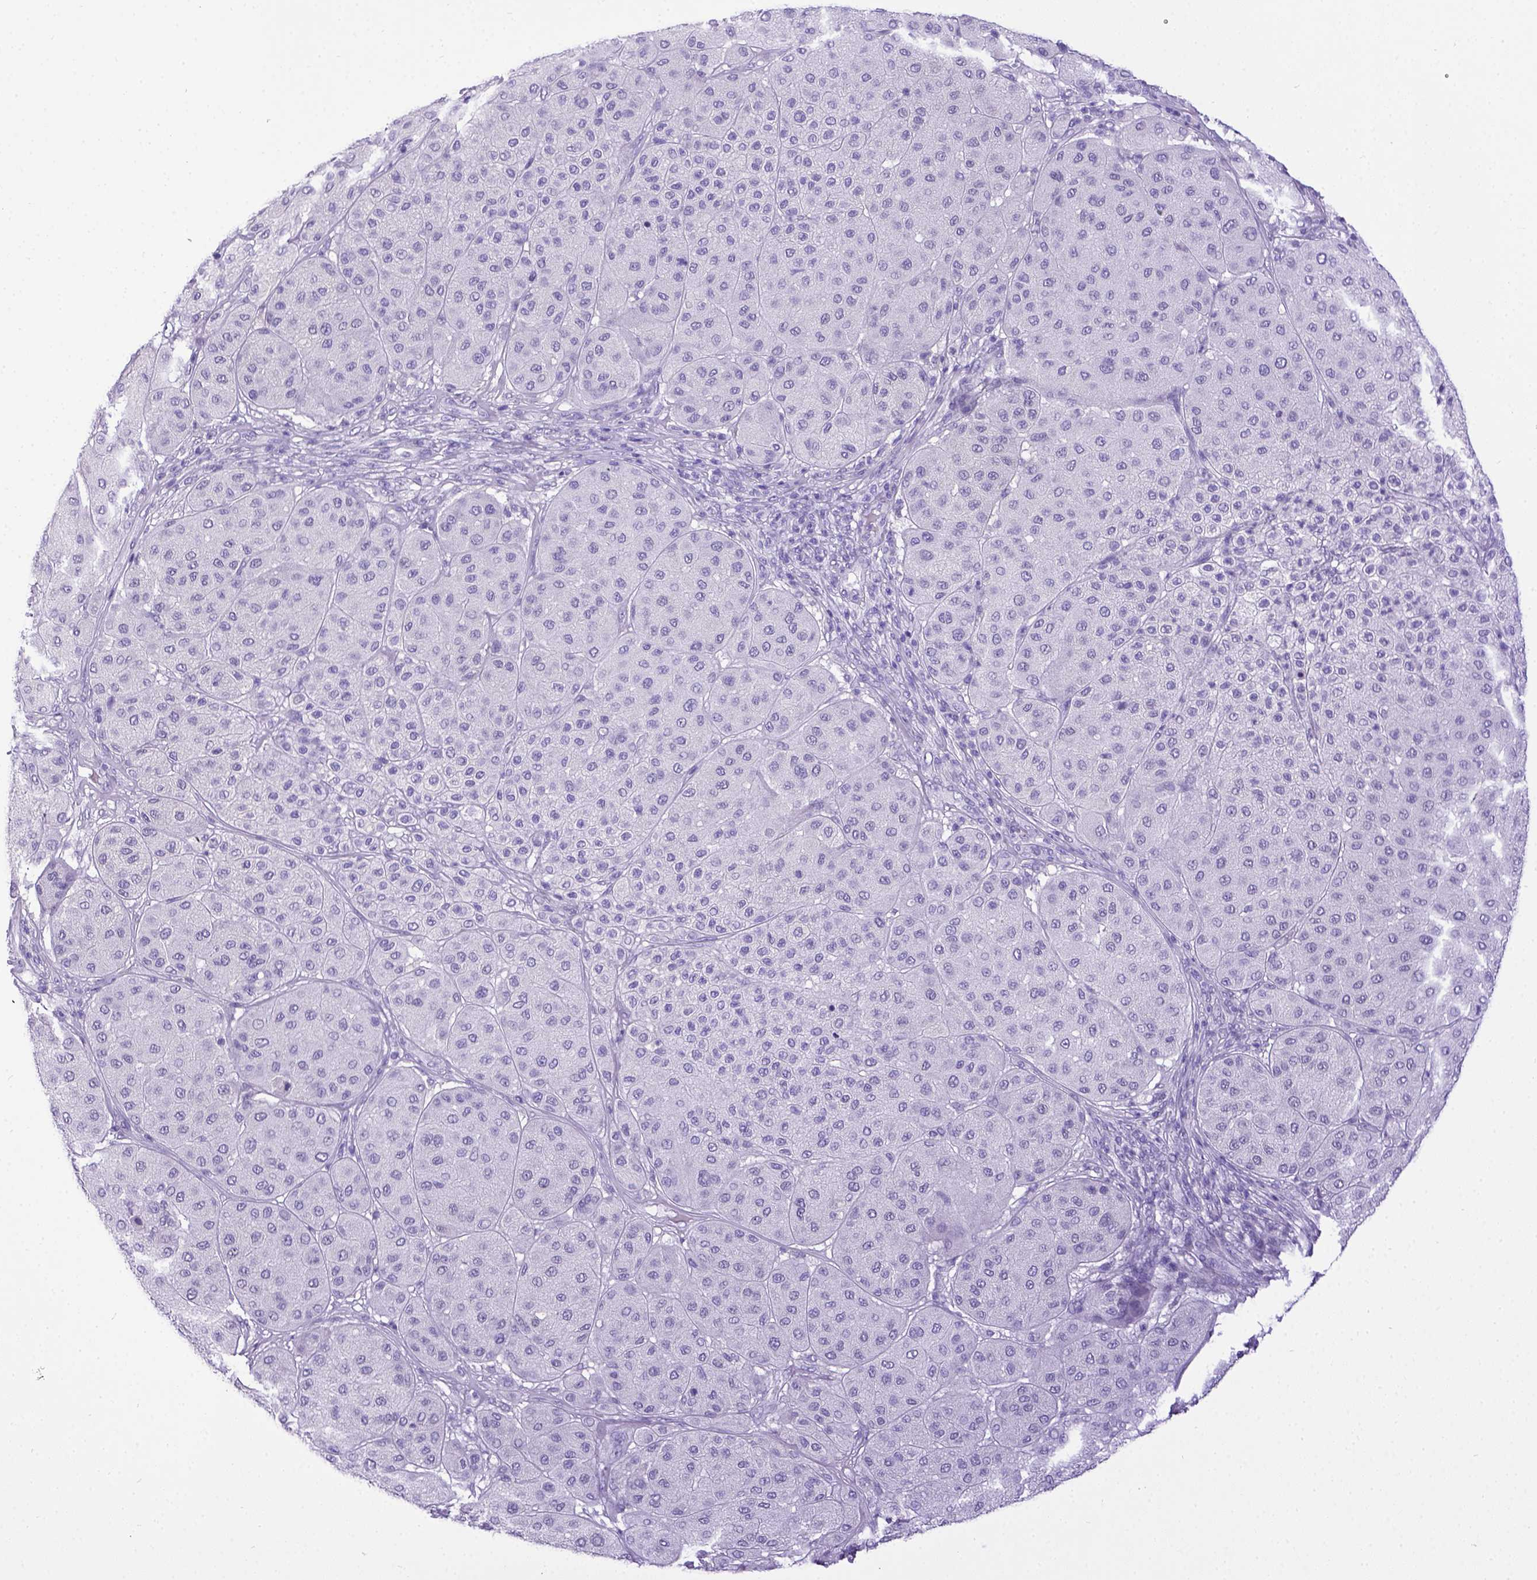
{"staining": {"intensity": "negative", "quantity": "none", "location": "none"}, "tissue": "melanoma", "cell_type": "Tumor cells", "image_type": "cancer", "snomed": [{"axis": "morphology", "description": "Malignant melanoma, Metastatic site"}, {"axis": "topography", "description": "Smooth muscle"}], "caption": "A photomicrograph of human melanoma is negative for staining in tumor cells.", "gene": "ESR1", "patient": {"sex": "male", "age": 41}}